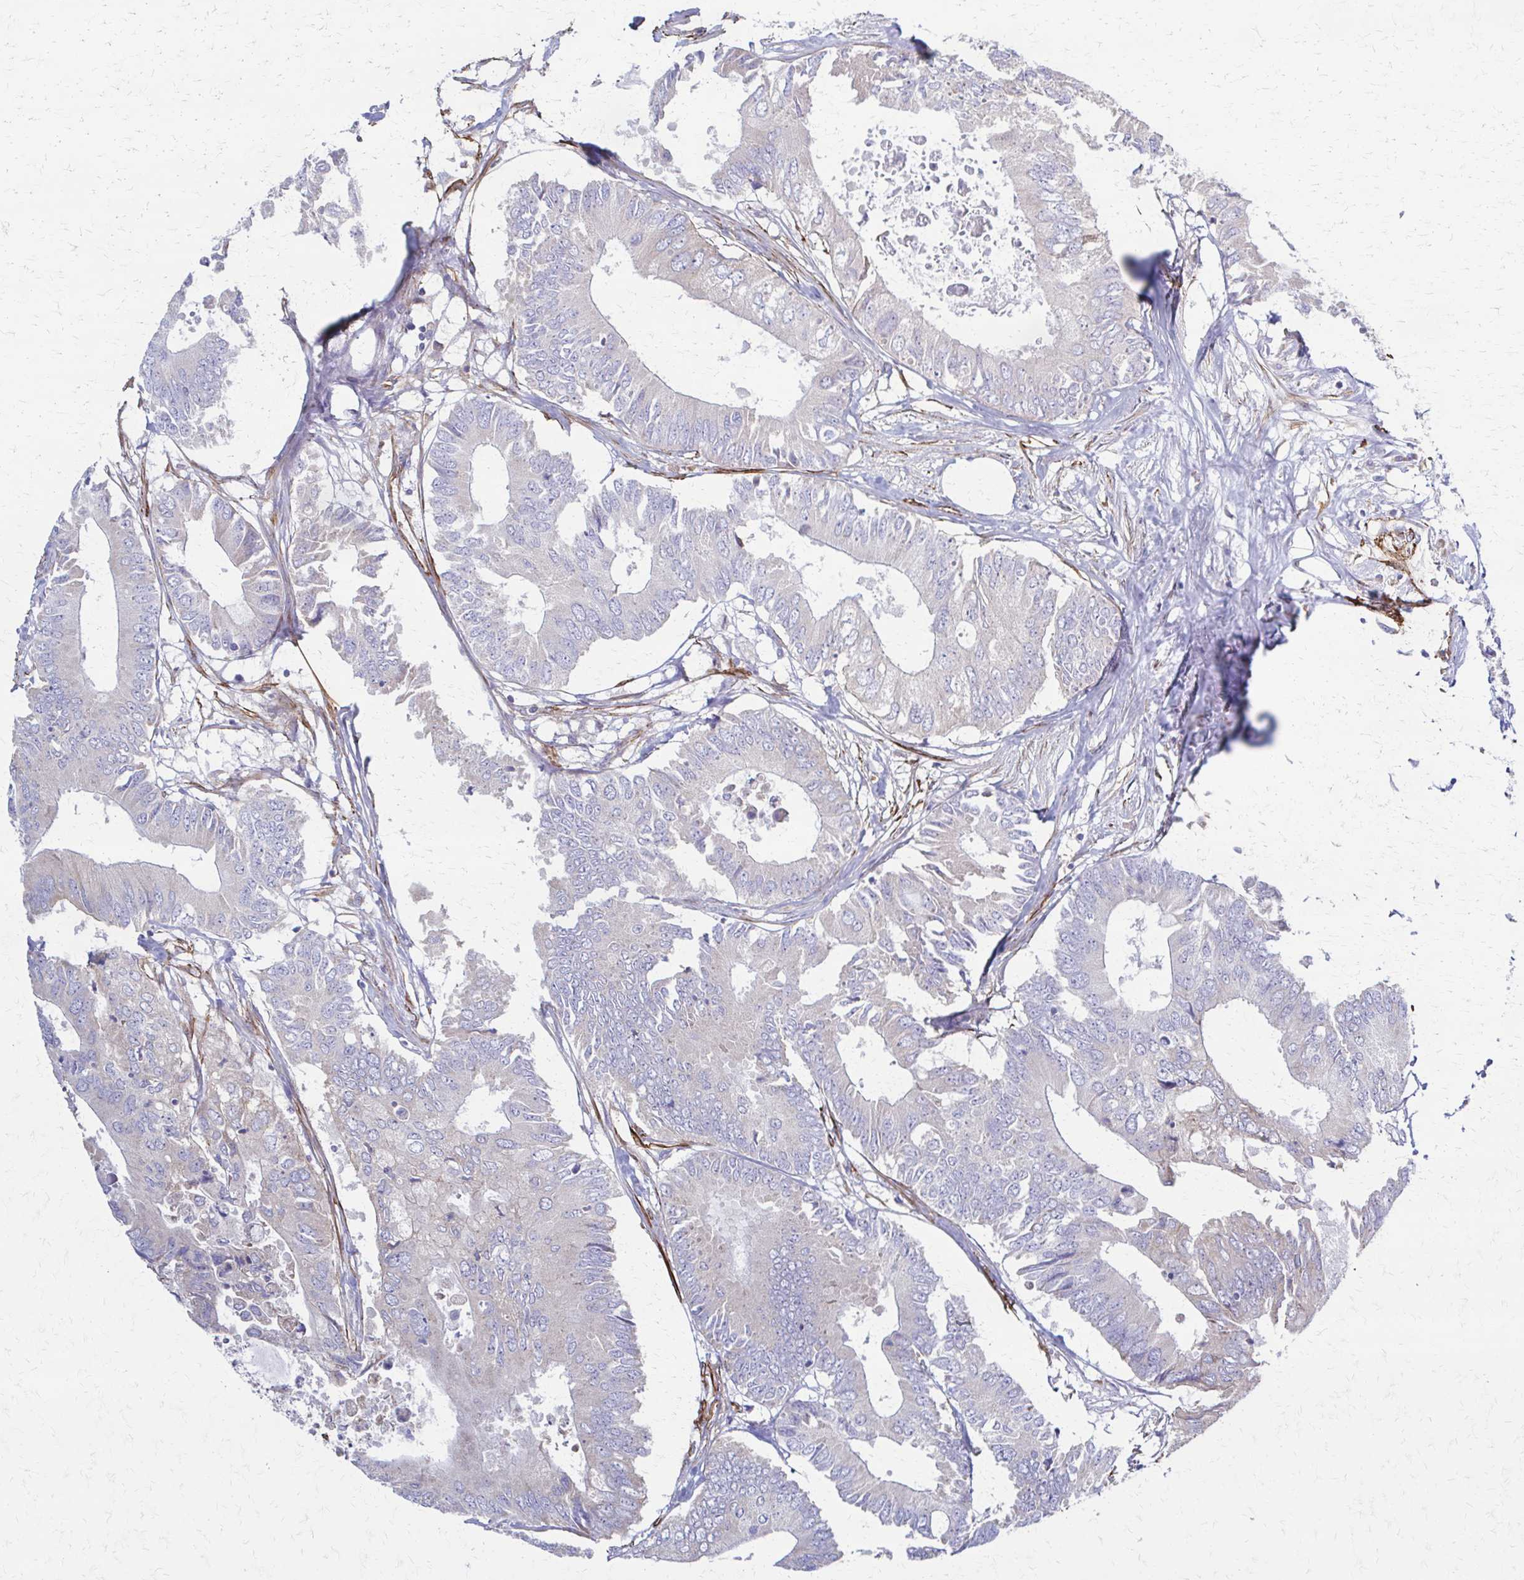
{"staining": {"intensity": "negative", "quantity": "none", "location": "none"}, "tissue": "colorectal cancer", "cell_type": "Tumor cells", "image_type": "cancer", "snomed": [{"axis": "morphology", "description": "Adenocarcinoma, NOS"}, {"axis": "topography", "description": "Colon"}], "caption": "IHC of human colorectal cancer shows no positivity in tumor cells.", "gene": "TIMMDC1", "patient": {"sex": "male", "age": 71}}